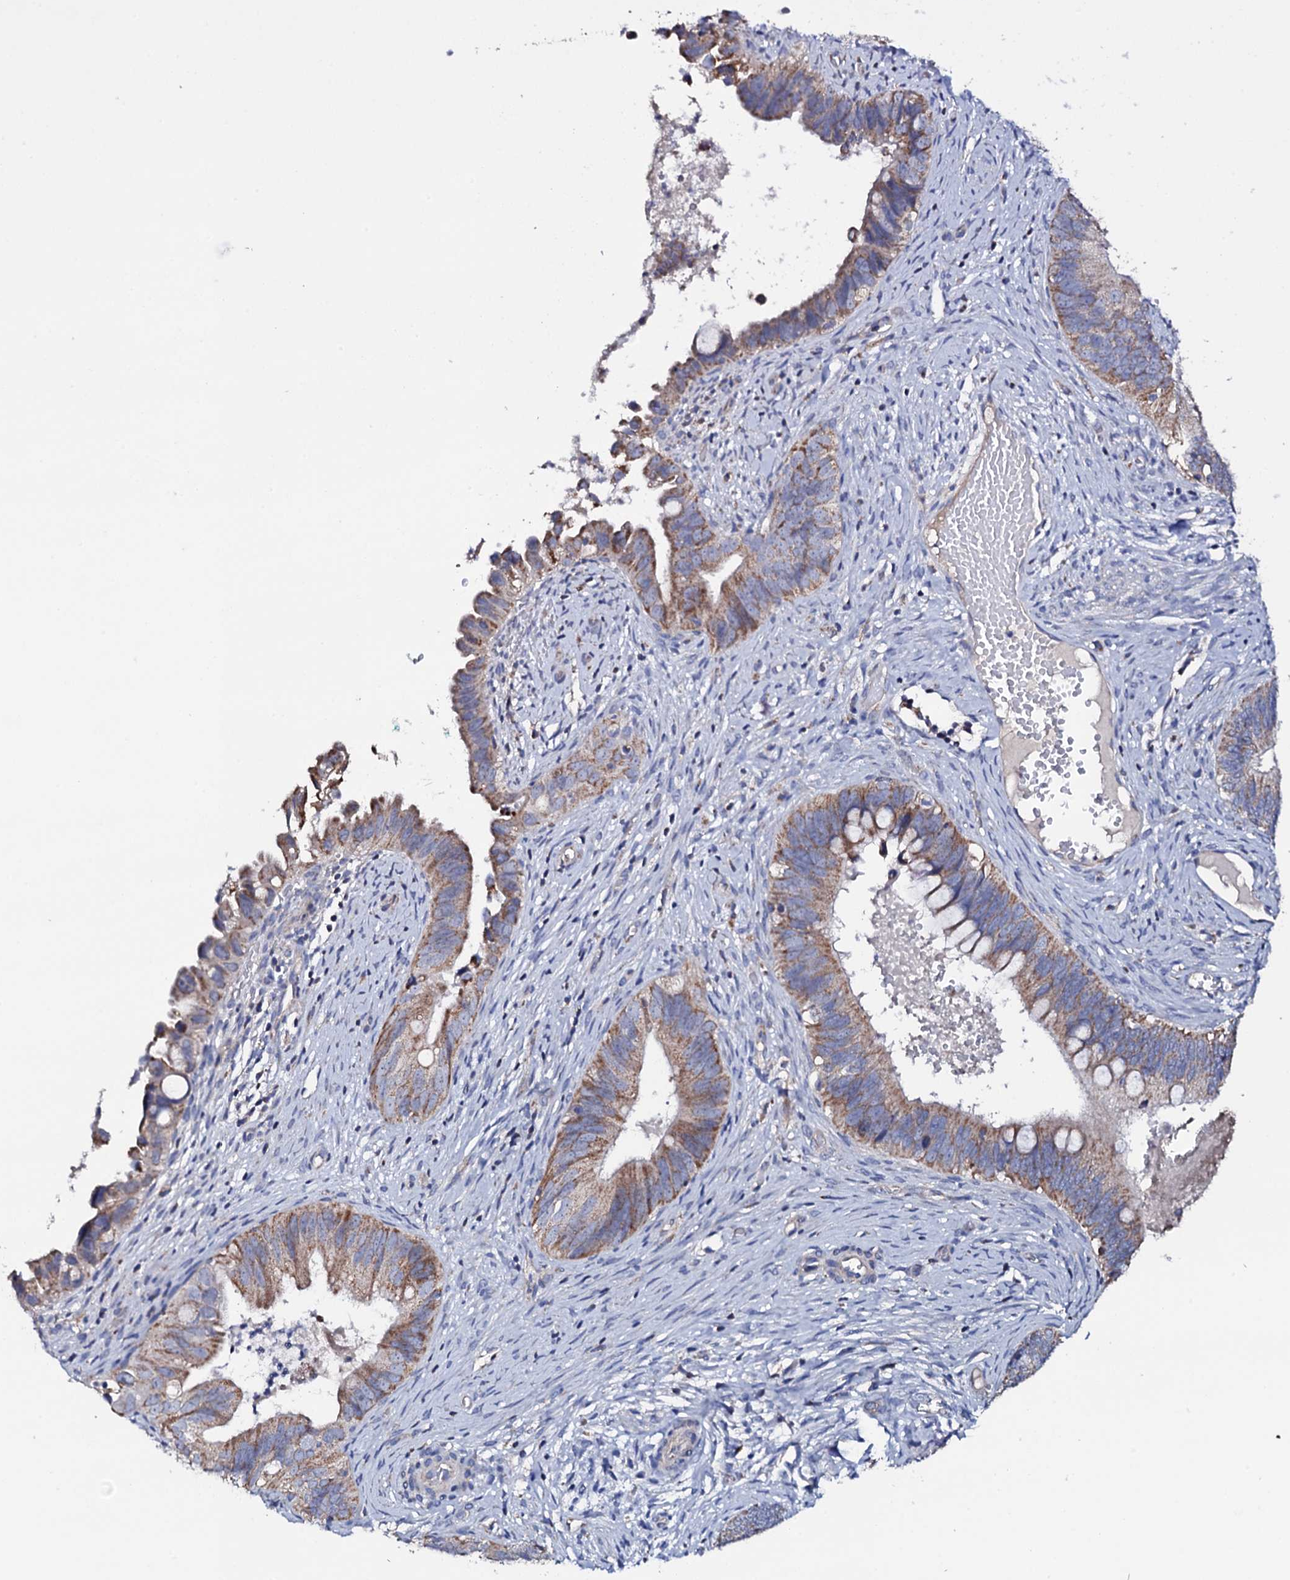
{"staining": {"intensity": "moderate", "quantity": "25%-75%", "location": "cytoplasmic/membranous"}, "tissue": "cervical cancer", "cell_type": "Tumor cells", "image_type": "cancer", "snomed": [{"axis": "morphology", "description": "Adenocarcinoma, NOS"}, {"axis": "topography", "description": "Cervix"}], "caption": "An image showing moderate cytoplasmic/membranous staining in approximately 25%-75% of tumor cells in adenocarcinoma (cervical), as visualized by brown immunohistochemical staining.", "gene": "TCAF2", "patient": {"sex": "female", "age": 42}}